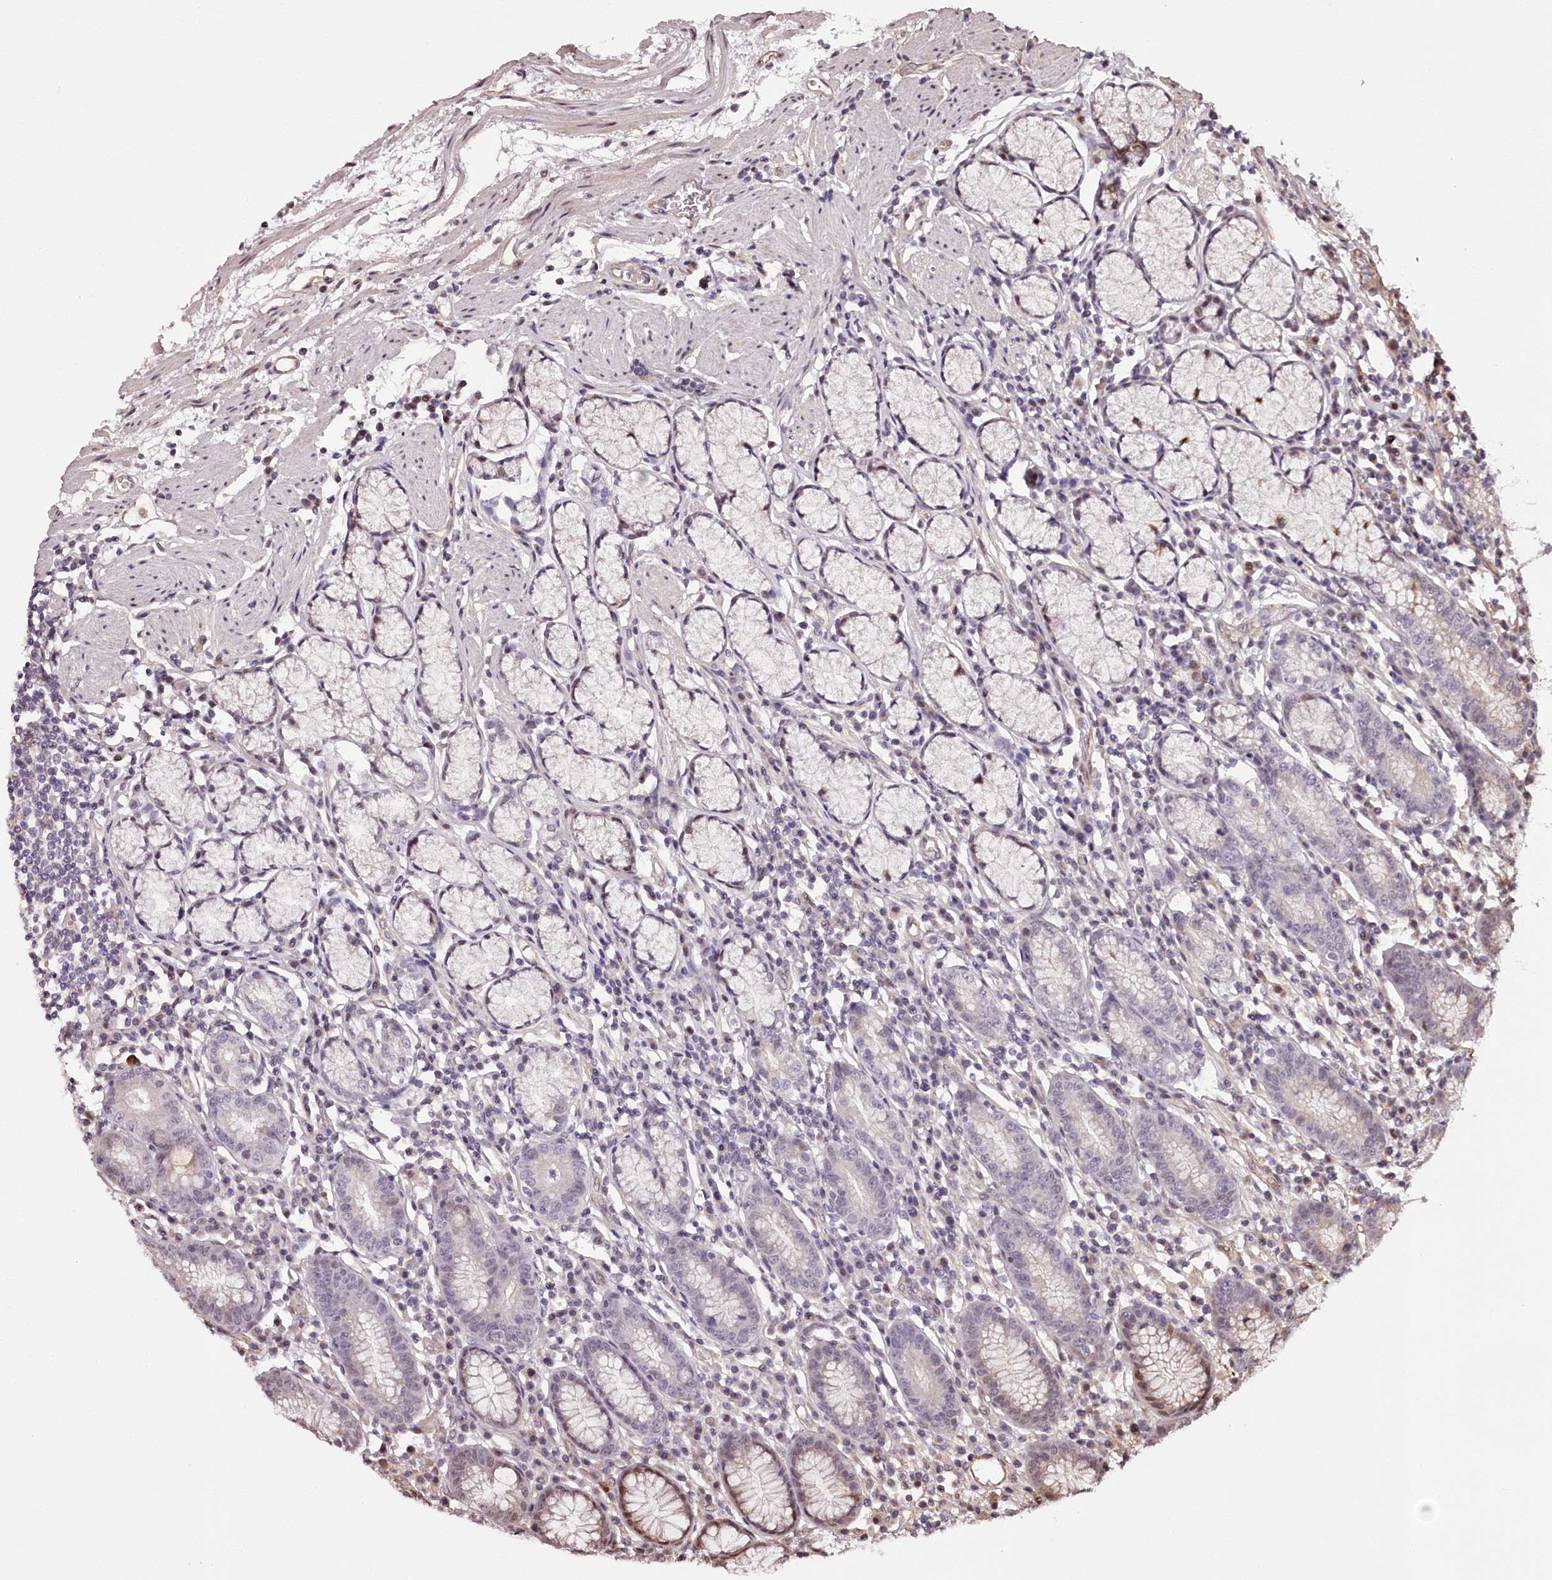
{"staining": {"intensity": "moderate", "quantity": "<25%", "location": "nuclear"}, "tissue": "stomach", "cell_type": "Glandular cells", "image_type": "normal", "snomed": [{"axis": "morphology", "description": "Normal tissue, NOS"}, {"axis": "topography", "description": "Stomach"}], "caption": "Benign stomach displays moderate nuclear positivity in approximately <25% of glandular cells Immunohistochemistry stains the protein of interest in brown and the nuclei are stained blue..", "gene": "TTC33", "patient": {"sex": "male", "age": 55}}